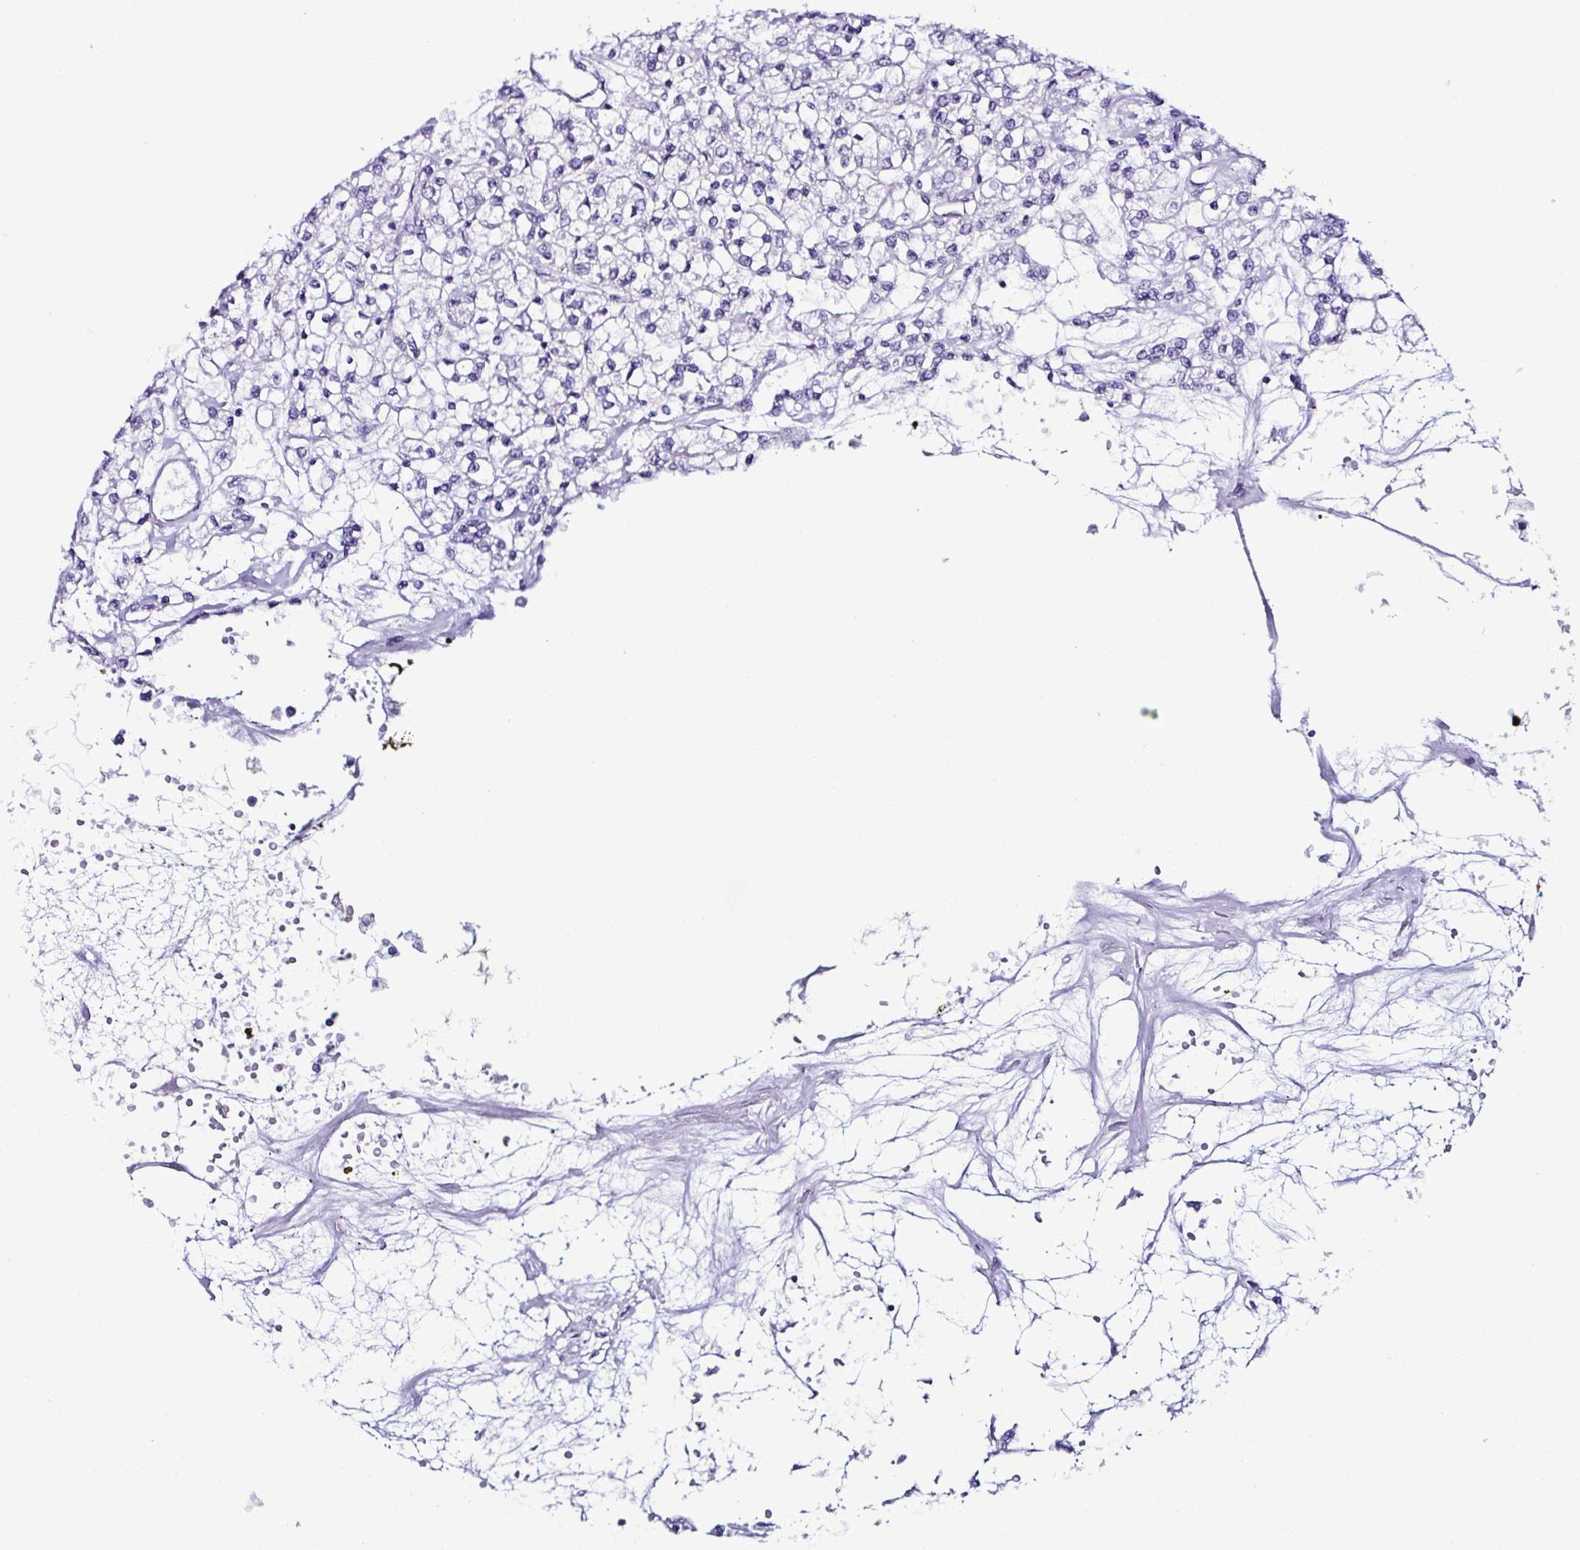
{"staining": {"intensity": "negative", "quantity": "none", "location": "none"}, "tissue": "renal cancer", "cell_type": "Tumor cells", "image_type": "cancer", "snomed": [{"axis": "morphology", "description": "Adenocarcinoma, NOS"}, {"axis": "topography", "description": "Kidney"}], "caption": "Protein analysis of renal cancer (adenocarcinoma) demonstrates no significant positivity in tumor cells.", "gene": "SRL", "patient": {"sex": "female", "age": 59}}